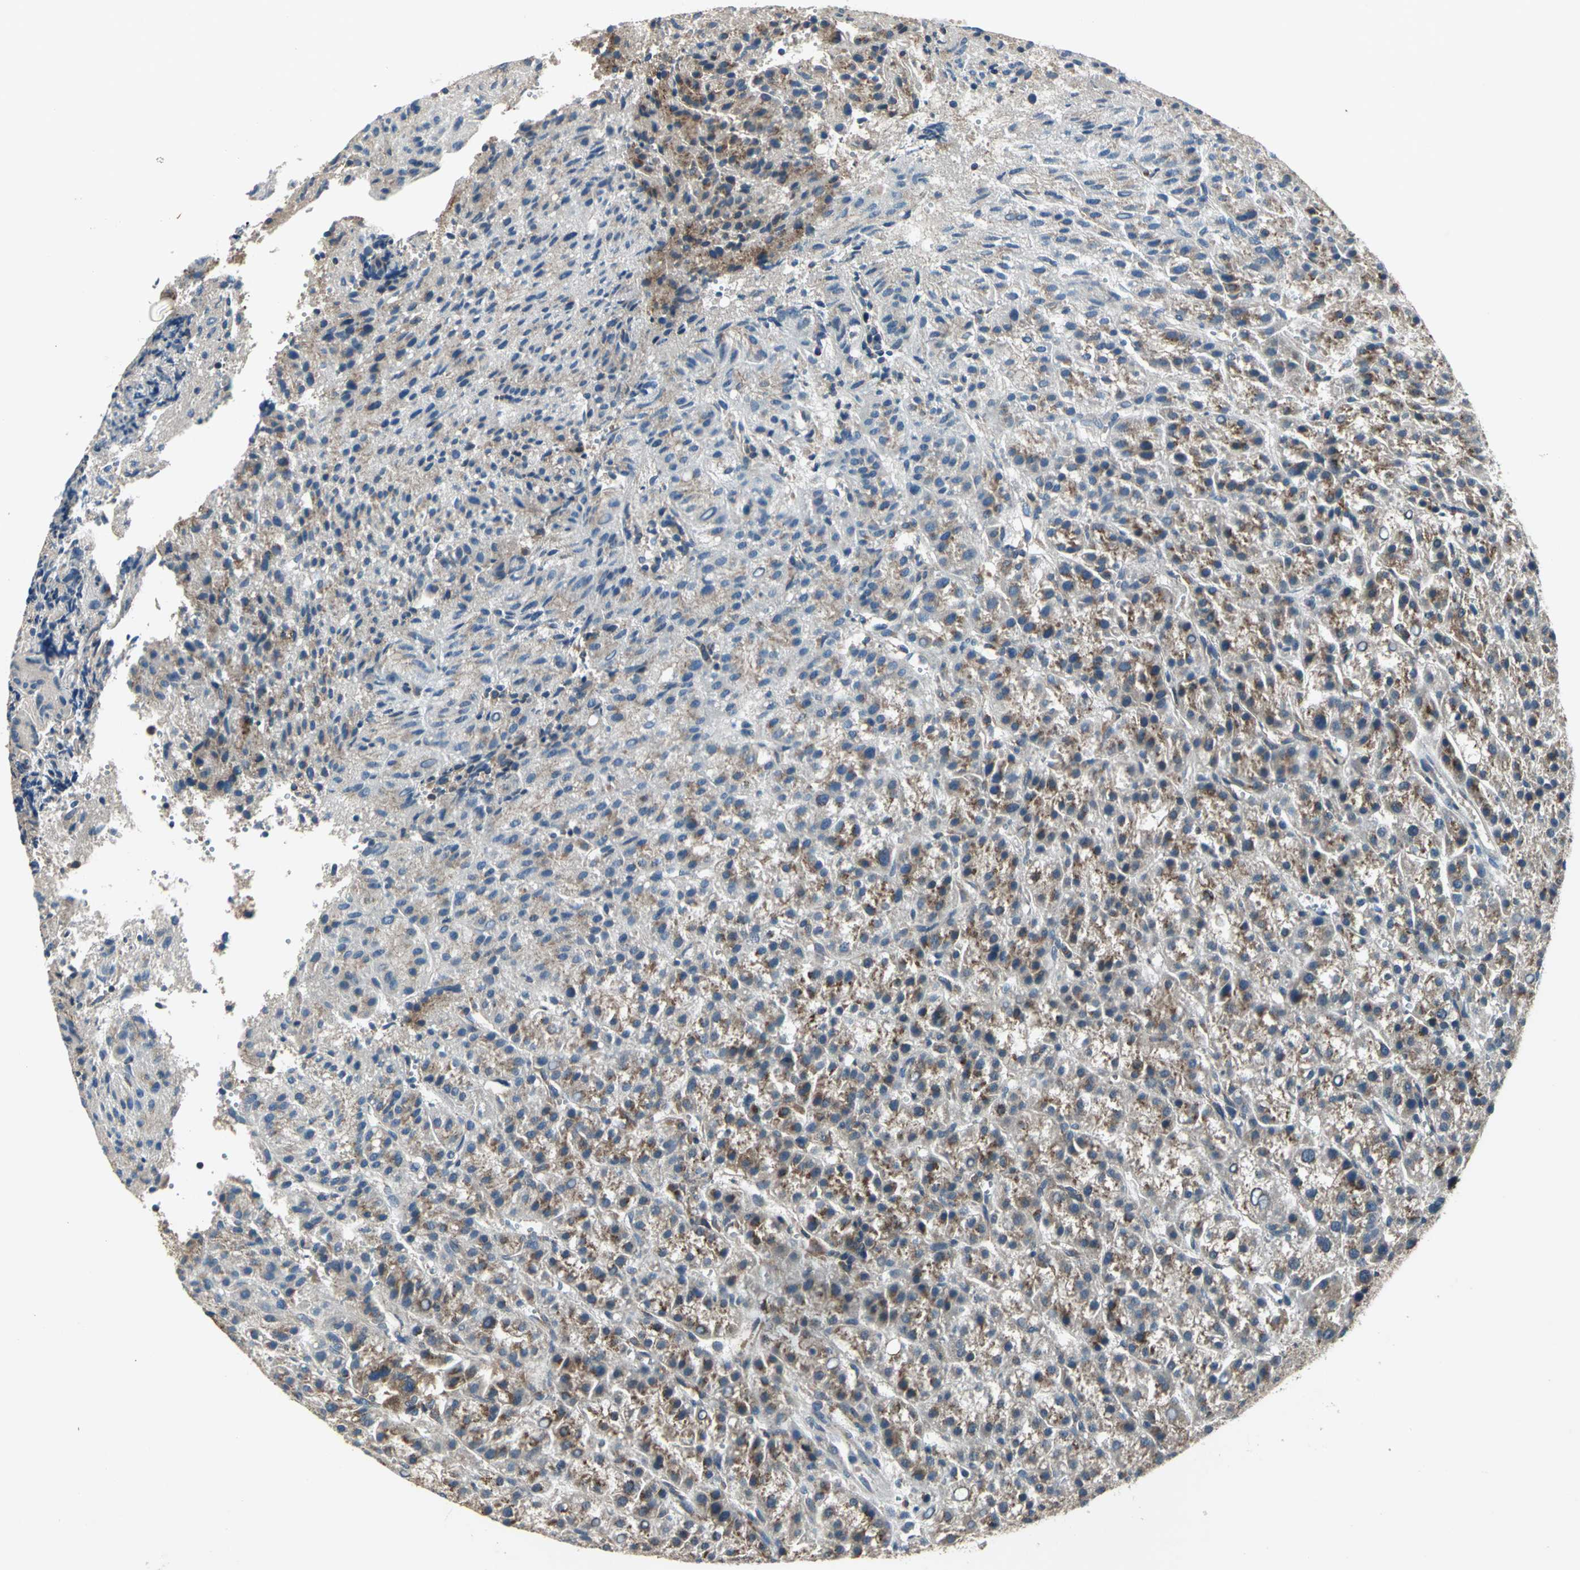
{"staining": {"intensity": "moderate", "quantity": ">75%", "location": "cytoplasmic/membranous"}, "tissue": "liver cancer", "cell_type": "Tumor cells", "image_type": "cancer", "snomed": [{"axis": "morphology", "description": "Carcinoma, Hepatocellular, NOS"}, {"axis": "topography", "description": "Liver"}], "caption": "The photomicrograph demonstrates immunohistochemical staining of liver cancer. There is moderate cytoplasmic/membranous expression is present in about >75% of tumor cells. (IHC, brightfield microscopy, high magnification).", "gene": "NFKBIE", "patient": {"sex": "female", "age": 58}}